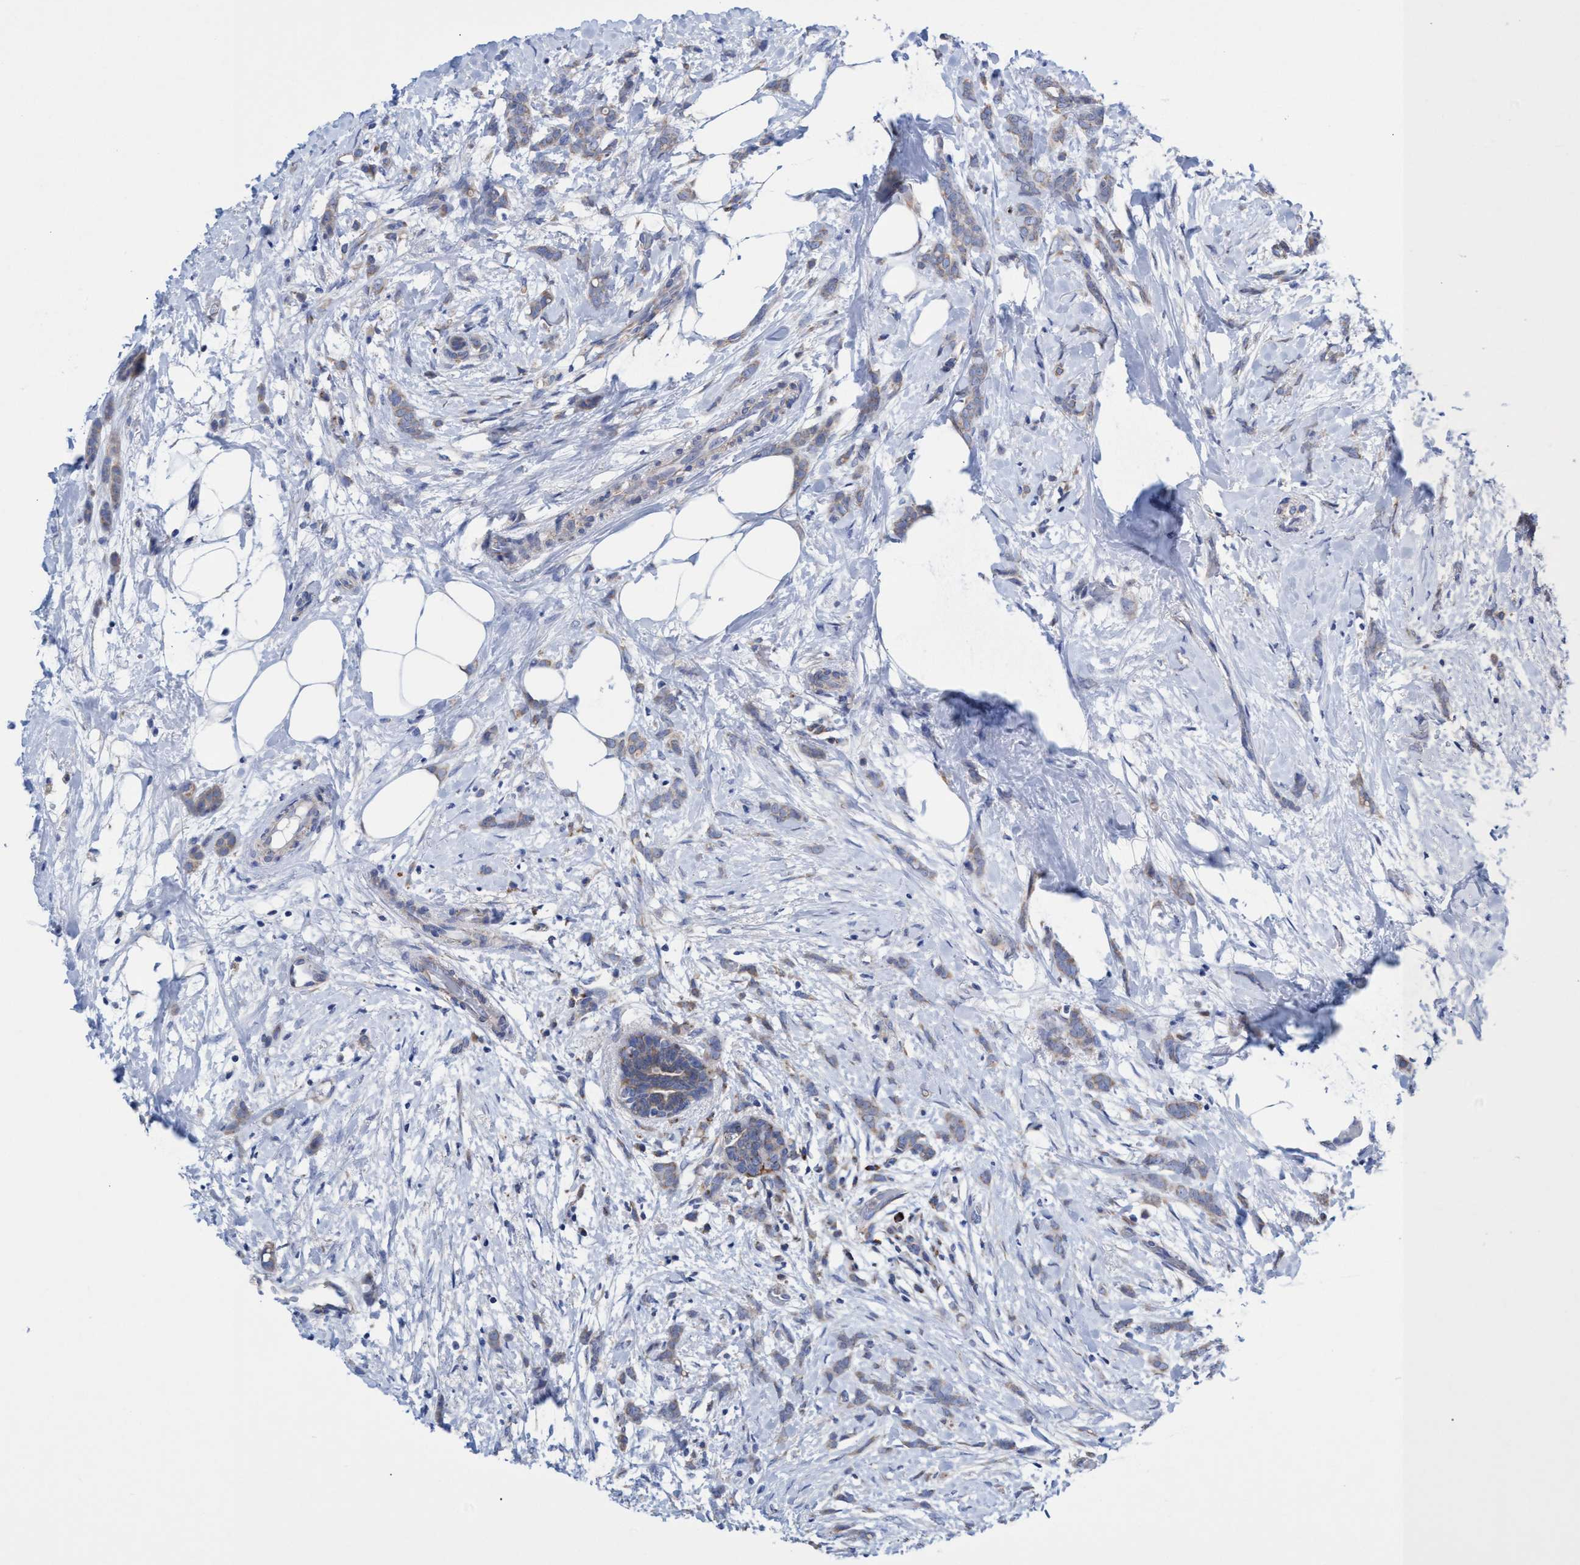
{"staining": {"intensity": "weak", "quantity": "25%-75%", "location": "cytoplasmic/membranous"}, "tissue": "breast cancer", "cell_type": "Tumor cells", "image_type": "cancer", "snomed": [{"axis": "morphology", "description": "Lobular carcinoma, in situ"}, {"axis": "morphology", "description": "Lobular carcinoma"}, {"axis": "topography", "description": "Breast"}], "caption": "Weak cytoplasmic/membranous staining is seen in about 25%-75% of tumor cells in breast lobular carcinoma in situ.", "gene": "ZNF750", "patient": {"sex": "female", "age": 41}}